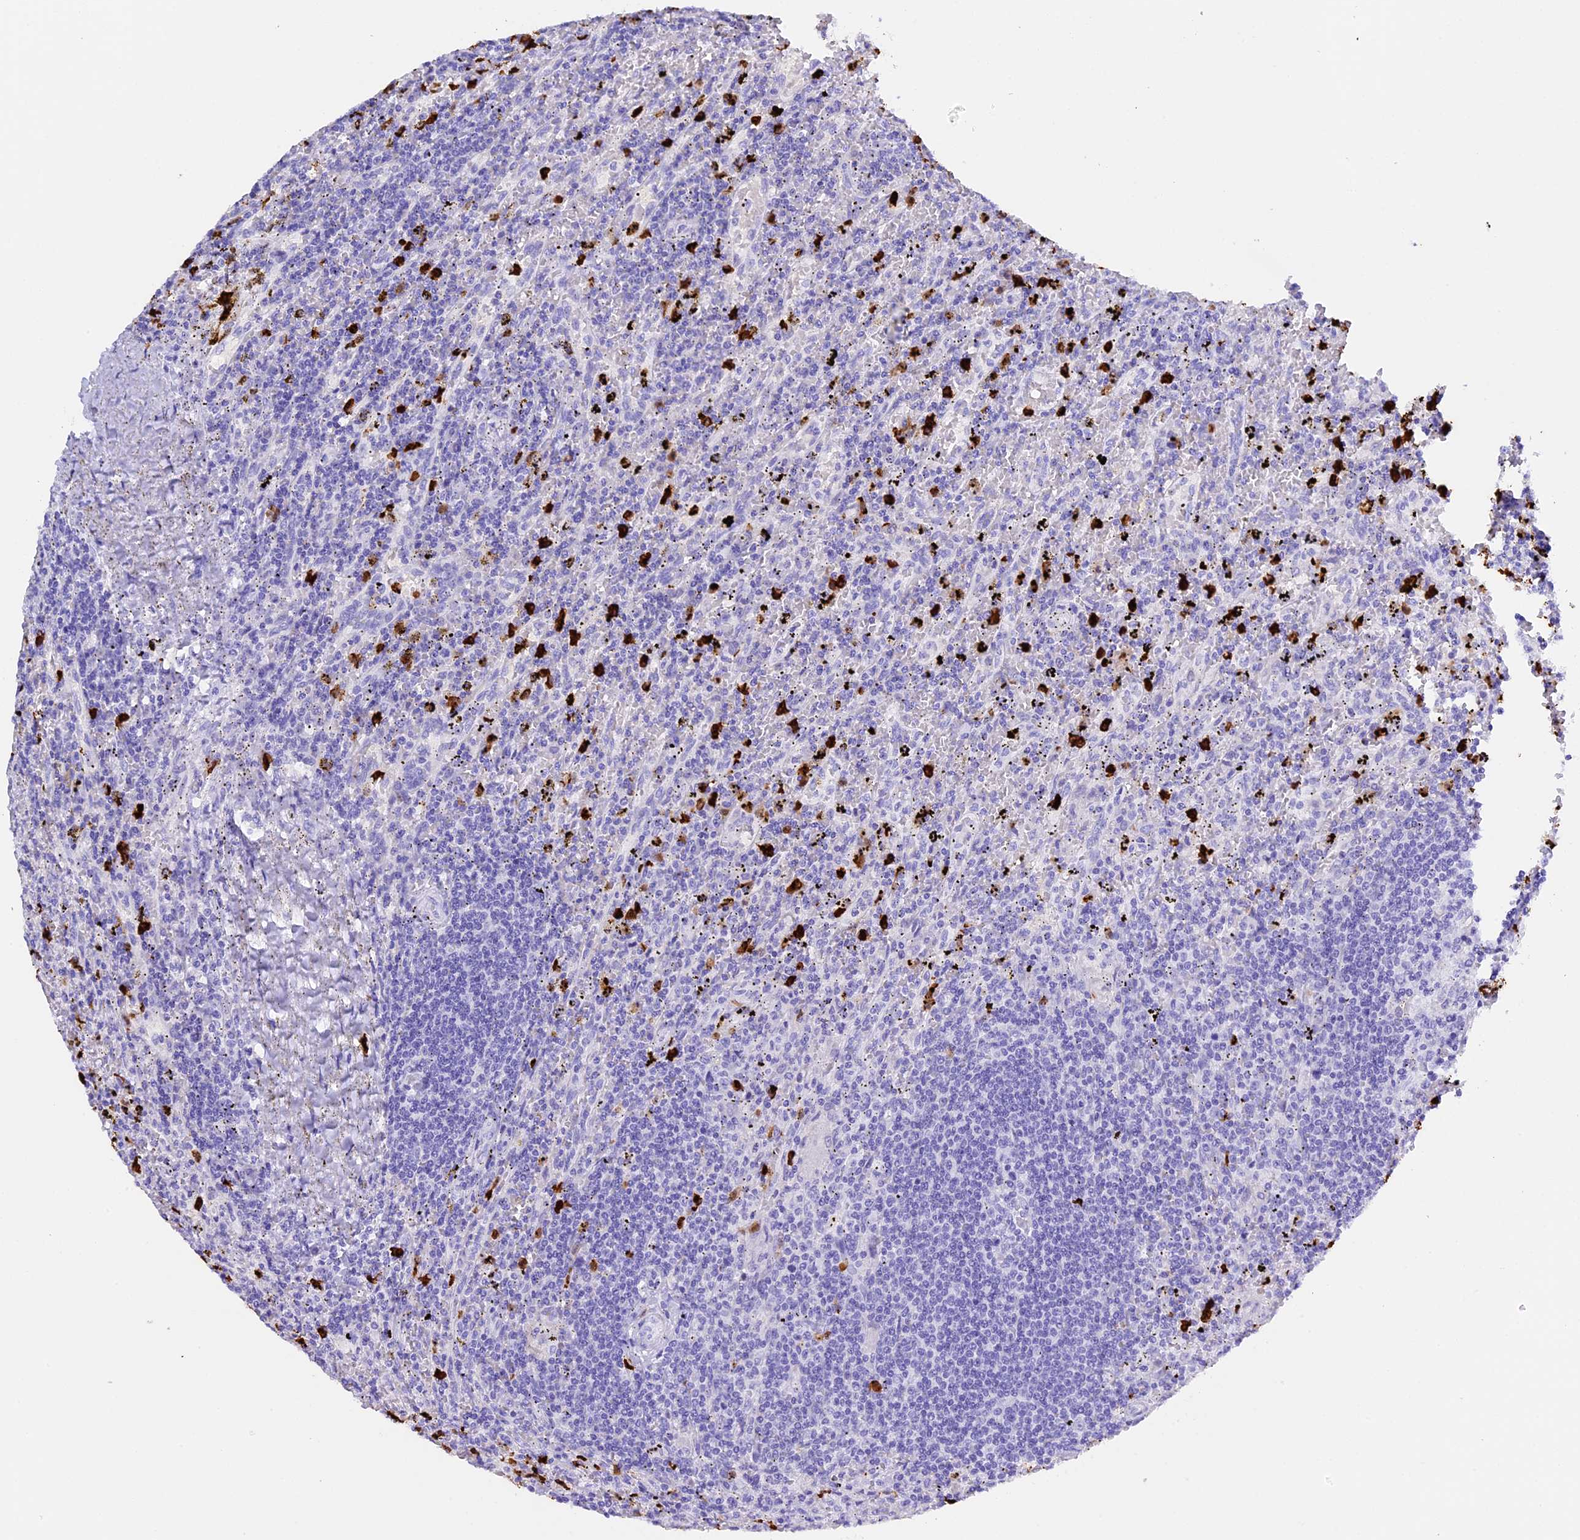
{"staining": {"intensity": "negative", "quantity": "none", "location": "none"}, "tissue": "lymphoma", "cell_type": "Tumor cells", "image_type": "cancer", "snomed": [{"axis": "morphology", "description": "Malignant lymphoma, non-Hodgkin's type, Low grade"}, {"axis": "topography", "description": "Spleen"}], "caption": "Immunohistochemistry (IHC) micrograph of neoplastic tissue: human malignant lymphoma, non-Hodgkin's type (low-grade) stained with DAB (3,3'-diaminobenzidine) exhibits no significant protein expression in tumor cells. (Stains: DAB immunohistochemistry with hematoxylin counter stain, Microscopy: brightfield microscopy at high magnification).", "gene": "CLC", "patient": {"sex": "male", "age": 76}}